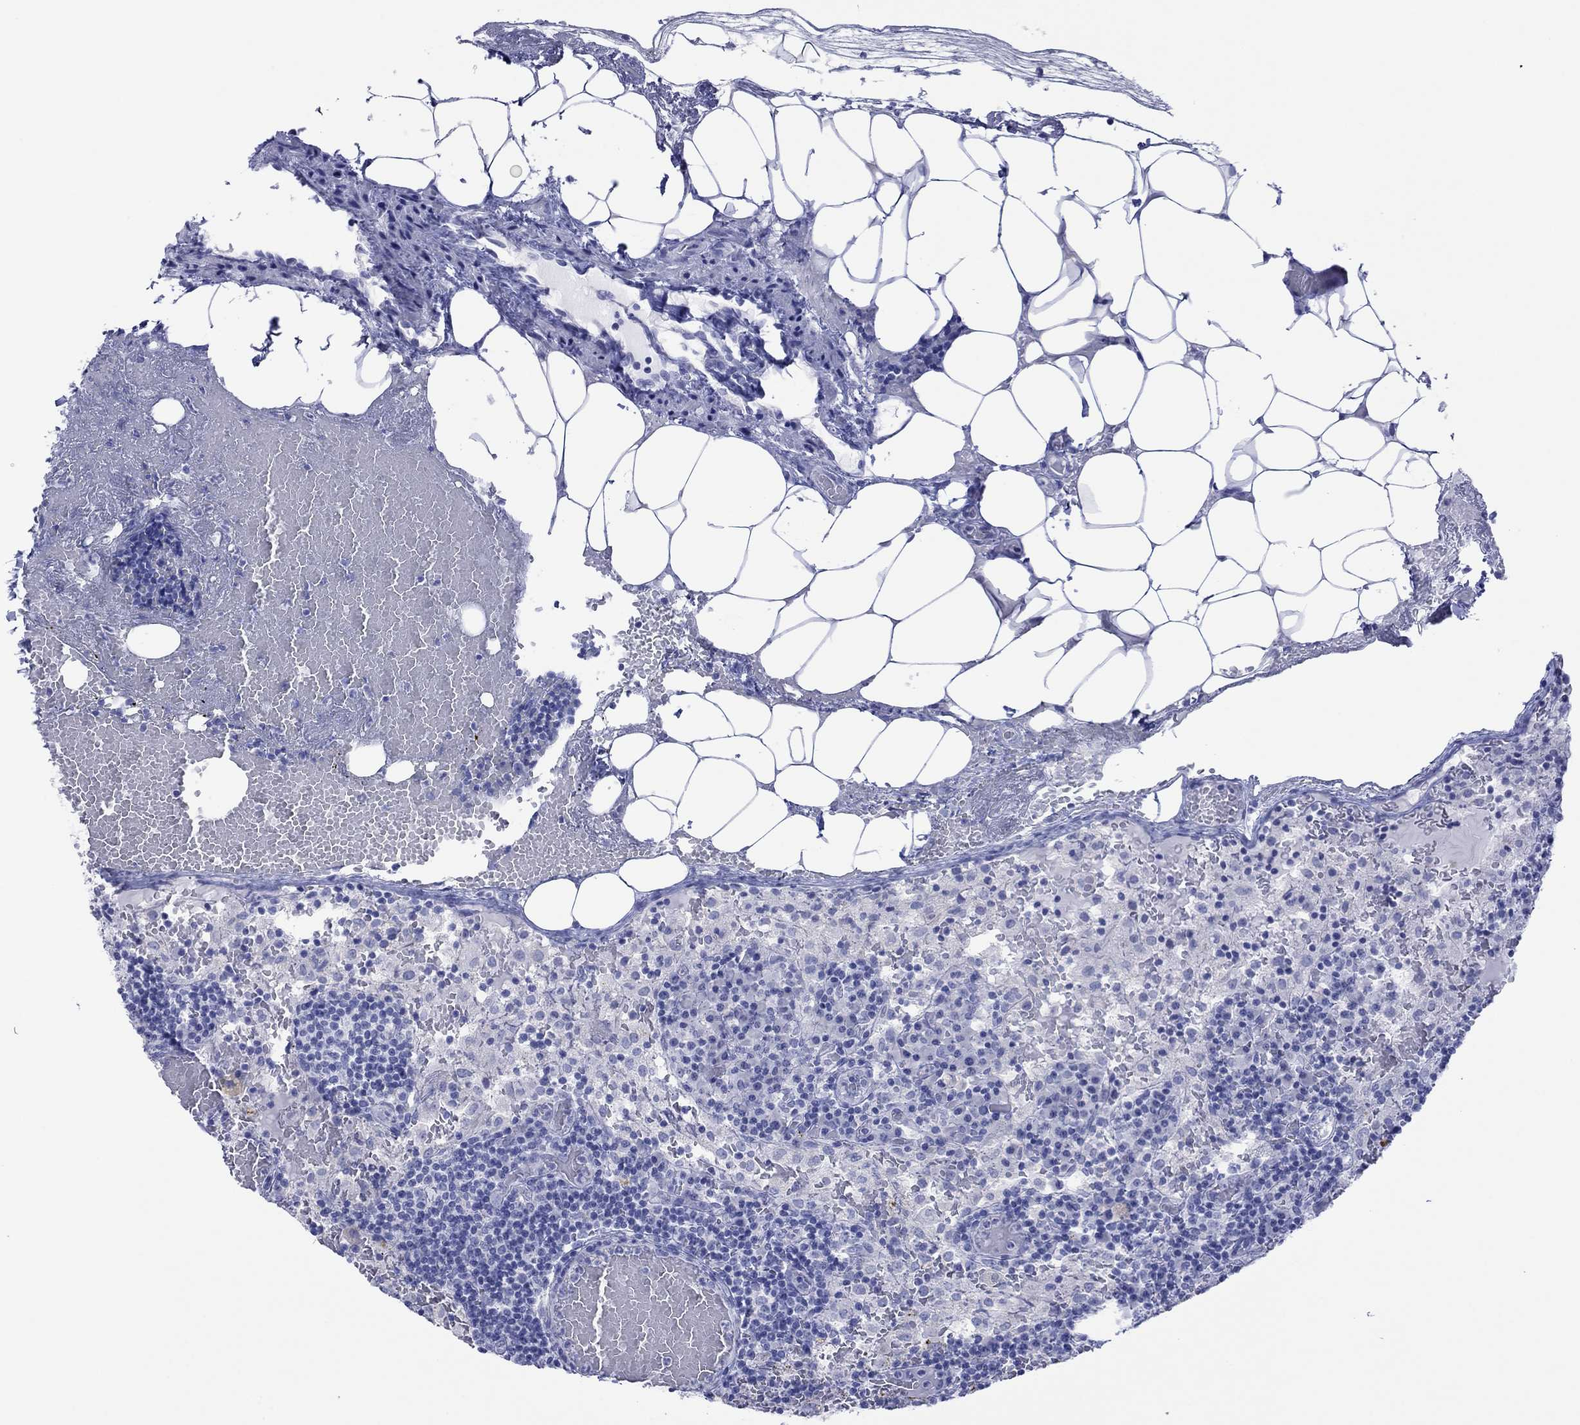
{"staining": {"intensity": "negative", "quantity": "none", "location": "none"}, "tissue": "lymph node", "cell_type": "Germinal center cells", "image_type": "normal", "snomed": [{"axis": "morphology", "description": "Normal tissue, NOS"}, {"axis": "topography", "description": "Lymph node"}], "caption": "DAB (3,3'-diaminobenzidine) immunohistochemical staining of normal human lymph node exhibits no significant positivity in germinal center cells. (DAB immunohistochemistry visualized using brightfield microscopy, high magnification).", "gene": "MLANA", "patient": {"sex": "male", "age": 62}}